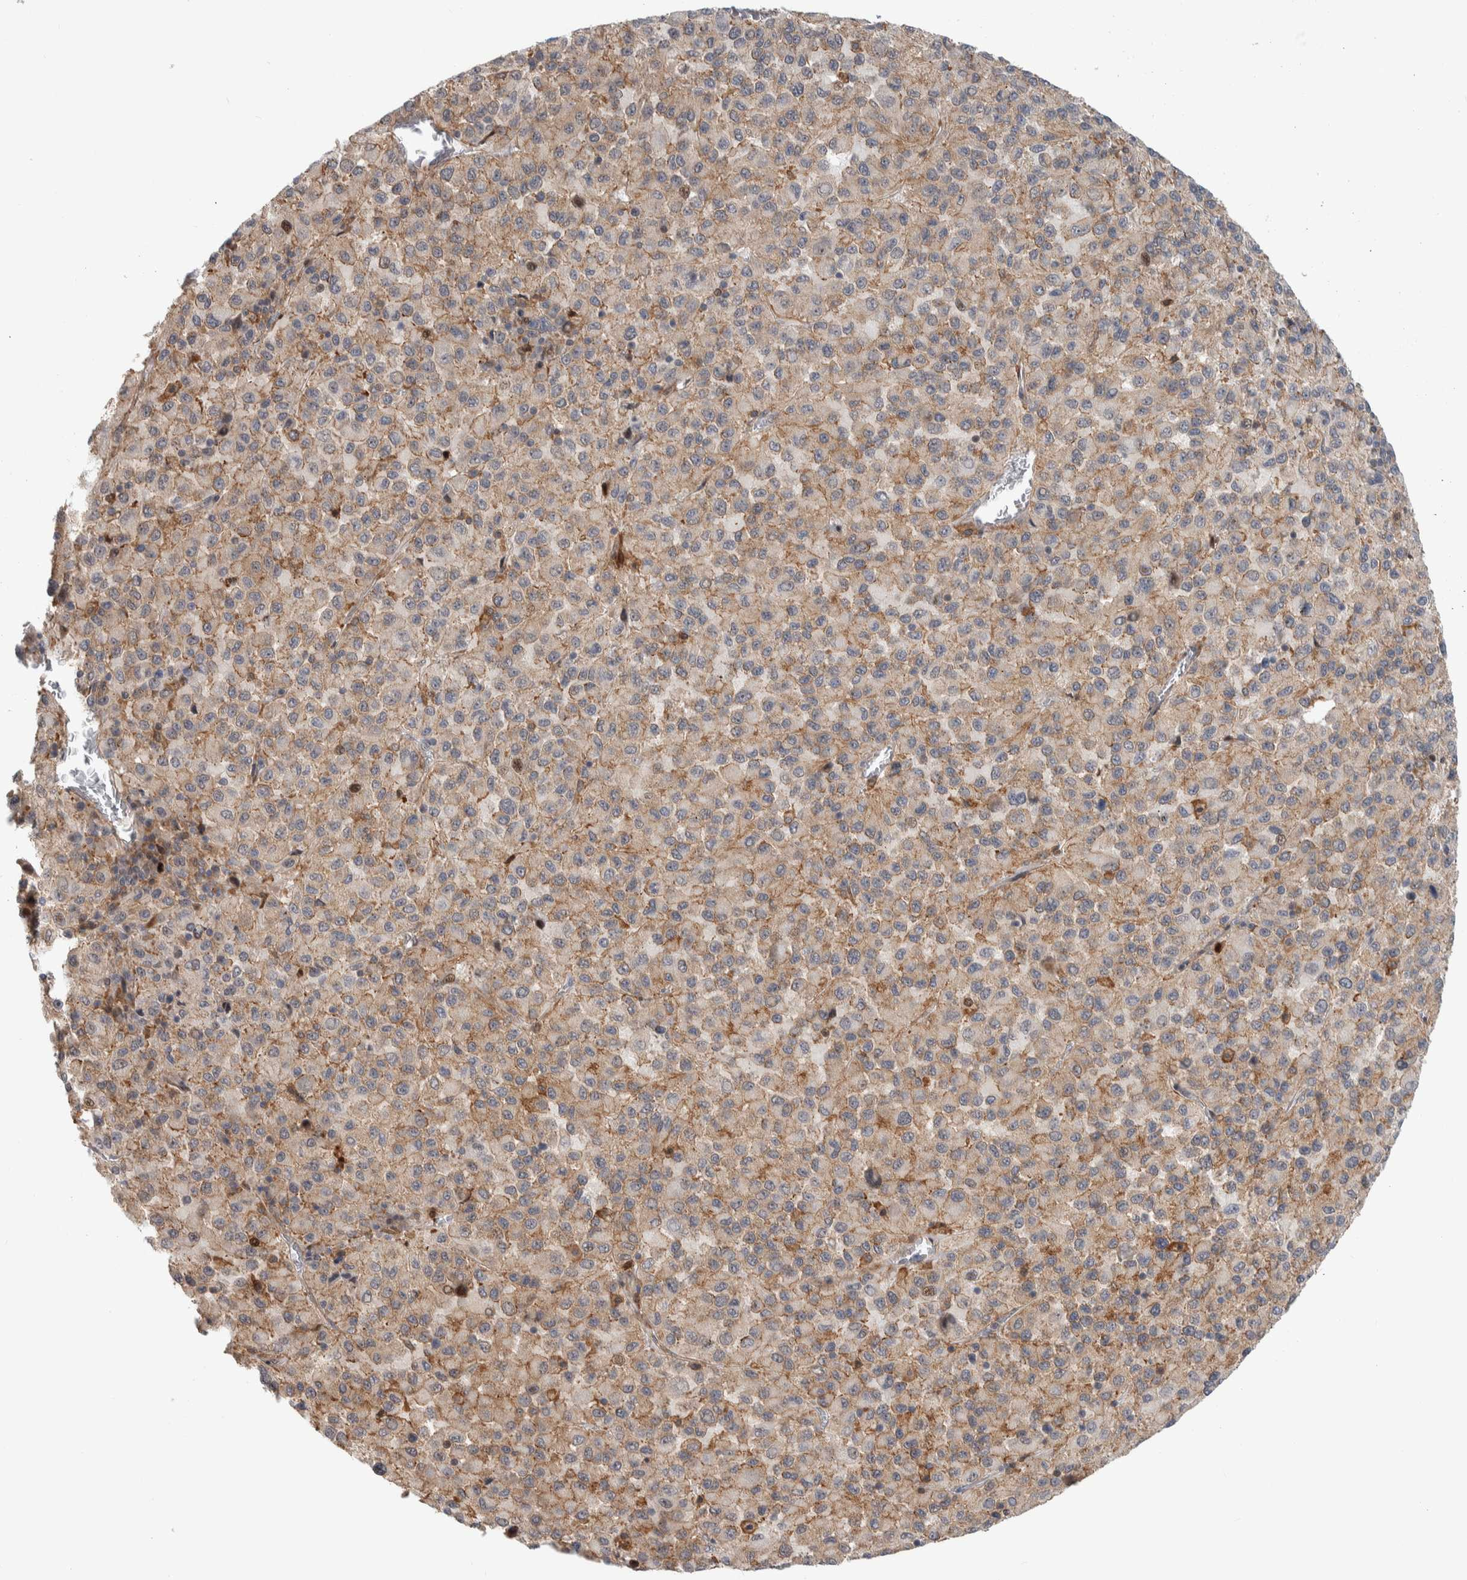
{"staining": {"intensity": "weak", "quantity": "<25%", "location": "cytoplasmic/membranous"}, "tissue": "melanoma", "cell_type": "Tumor cells", "image_type": "cancer", "snomed": [{"axis": "morphology", "description": "Malignant melanoma, Metastatic site"}, {"axis": "topography", "description": "Lung"}], "caption": "High magnification brightfield microscopy of melanoma stained with DAB (3,3'-diaminobenzidine) (brown) and counterstained with hematoxylin (blue): tumor cells show no significant staining.", "gene": "MSL1", "patient": {"sex": "male", "age": 64}}